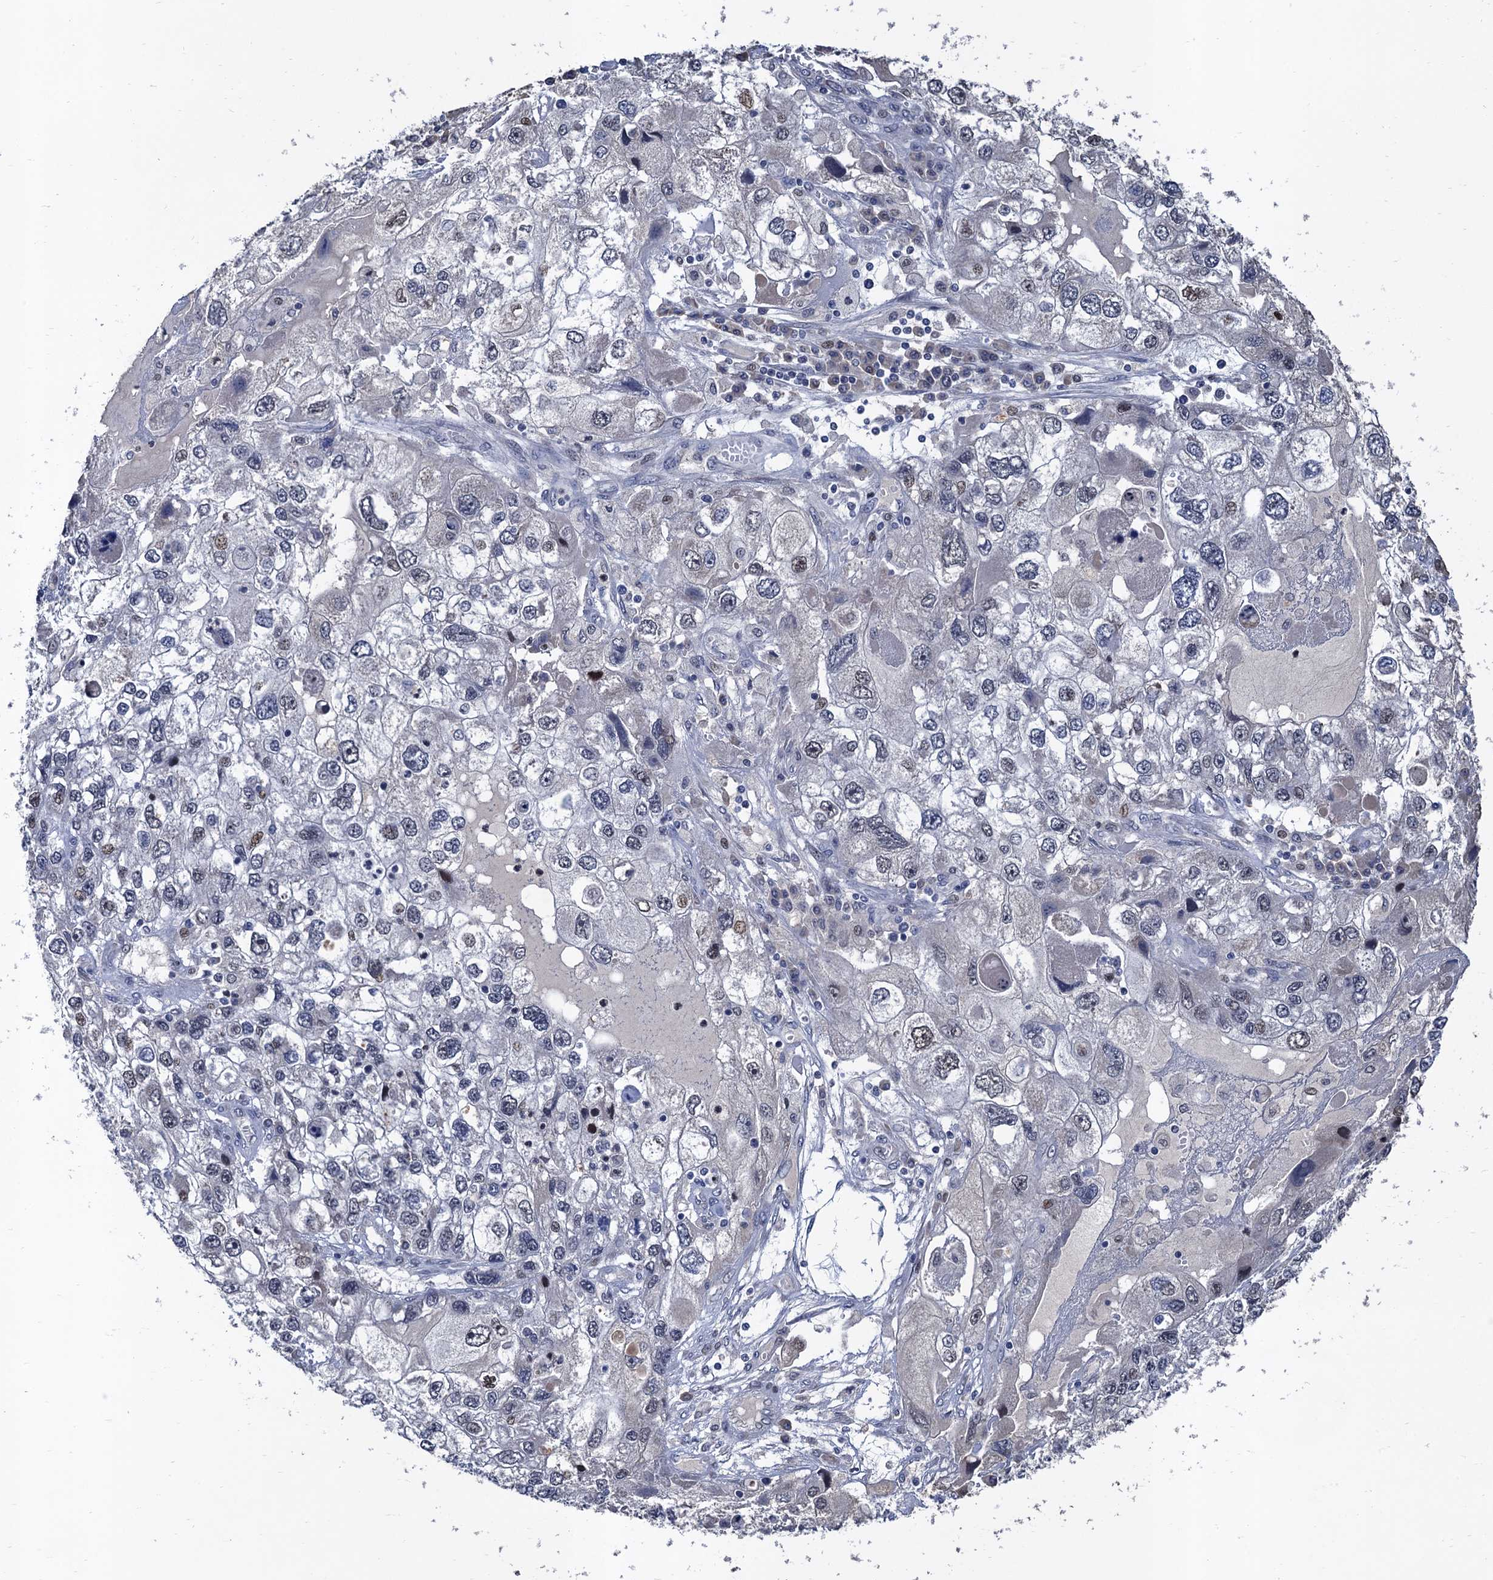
{"staining": {"intensity": "weak", "quantity": "<25%", "location": "nuclear"}, "tissue": "endometrial cancer", "cell_type": "Tumor cells", "image_type": "cancer", "snomed": [{"axis": "morphology", "description": "Adenocarcinoma, NOS"}, {"axis": "topography", "description": "Endometrium"}], "caption": "Tumor cells show no significant expression in endometrial adenocarcinoma. (Brightfield microscopy of DAB immunohistochemistry at high magnification).", "gene": "TSEN34", "patient": {"sex": "female", "age": 49}}